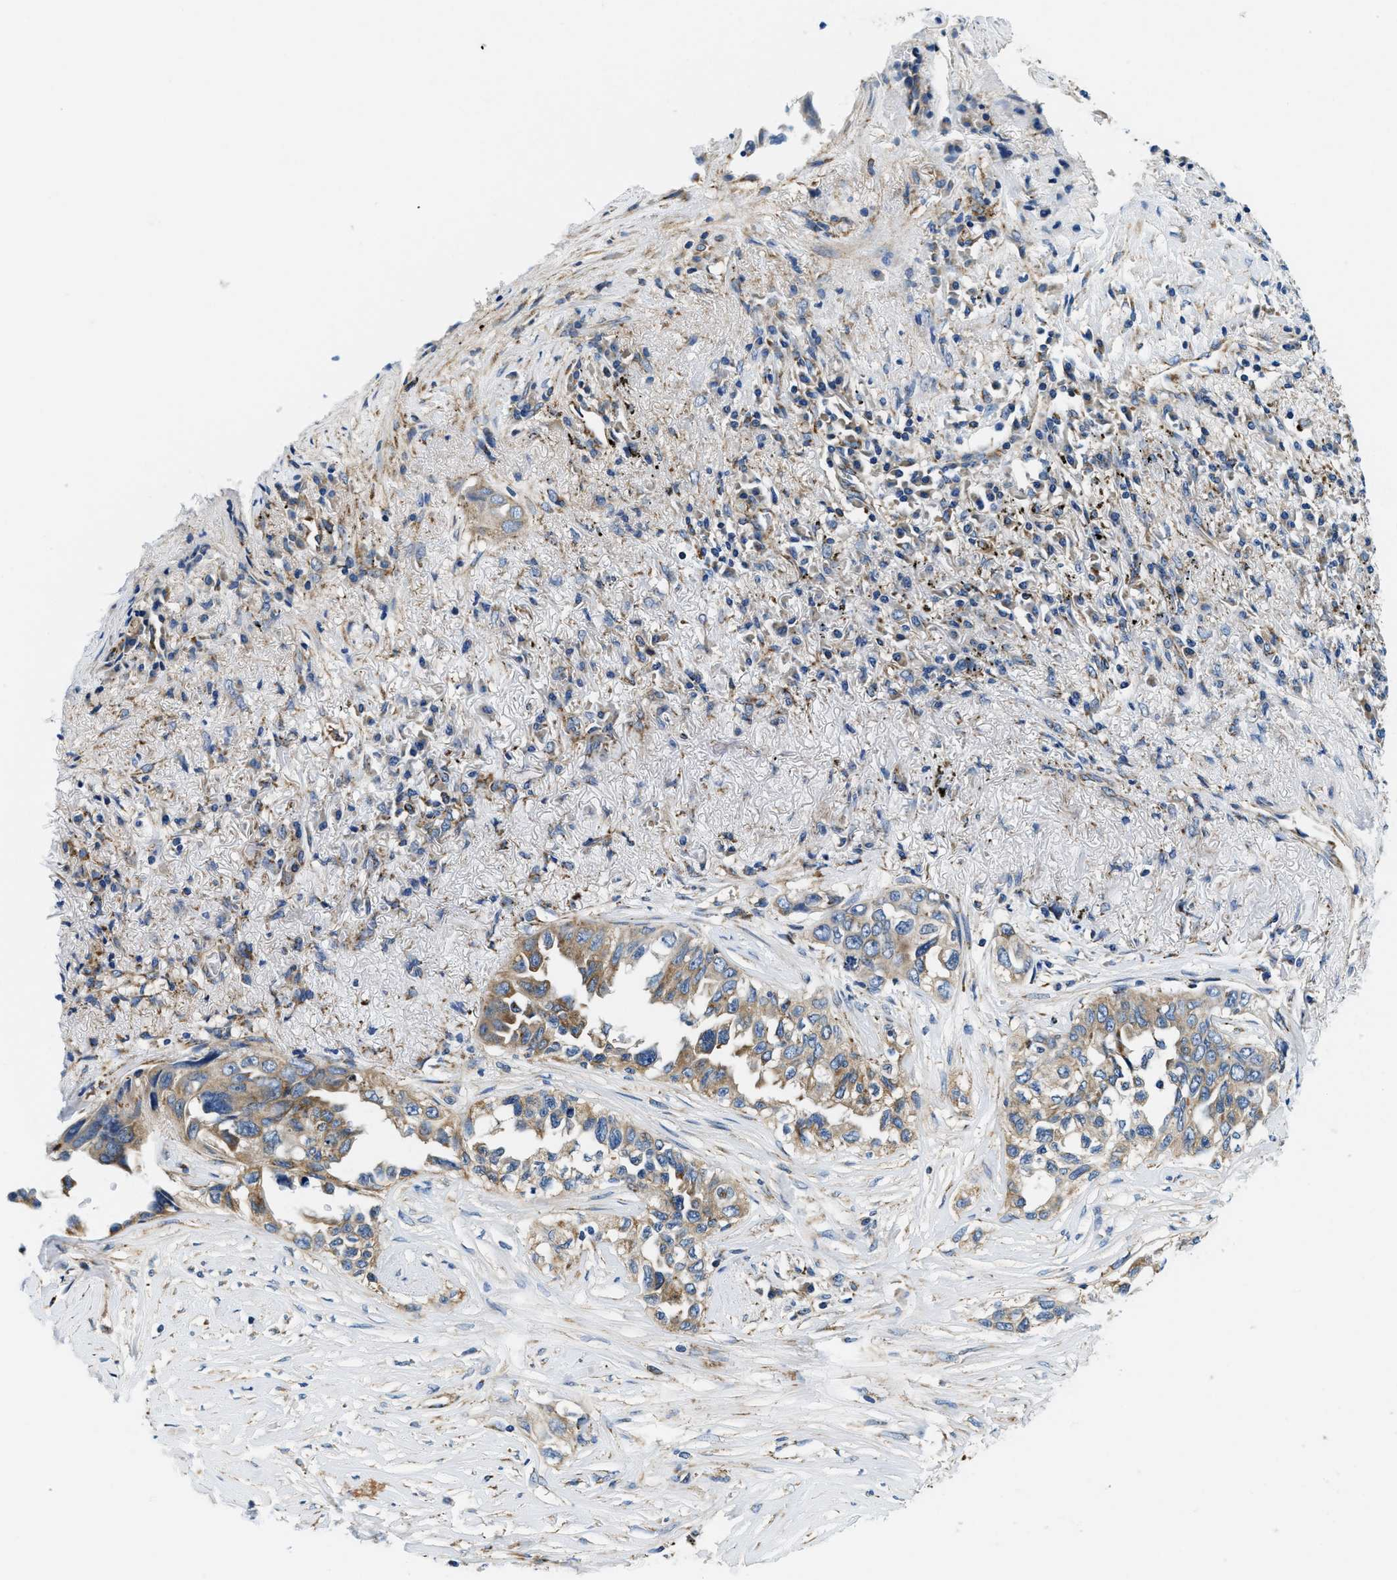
{"staining": {"intensity": "moderate", "quantity": ">75%", "location": "cytoplasmic/membranous"}, "tissue": "lung cancer", "cell_type": "Tumor cells", "image_type": "cancer", "snomed": [{"axis": "morphology", "description": "Adenocarcinoma, NOS"}, {"axis": "topography", "description": "Lung"}], "caption": "Lung adenocarcinoma was stained to show a protein in brown. There is medium levels of moderate cytoplasmic/membranous positivity in about >75% of tumor cells.", "gene": "SAMD4B", "patient": {"sex": "female", "age": 51}}